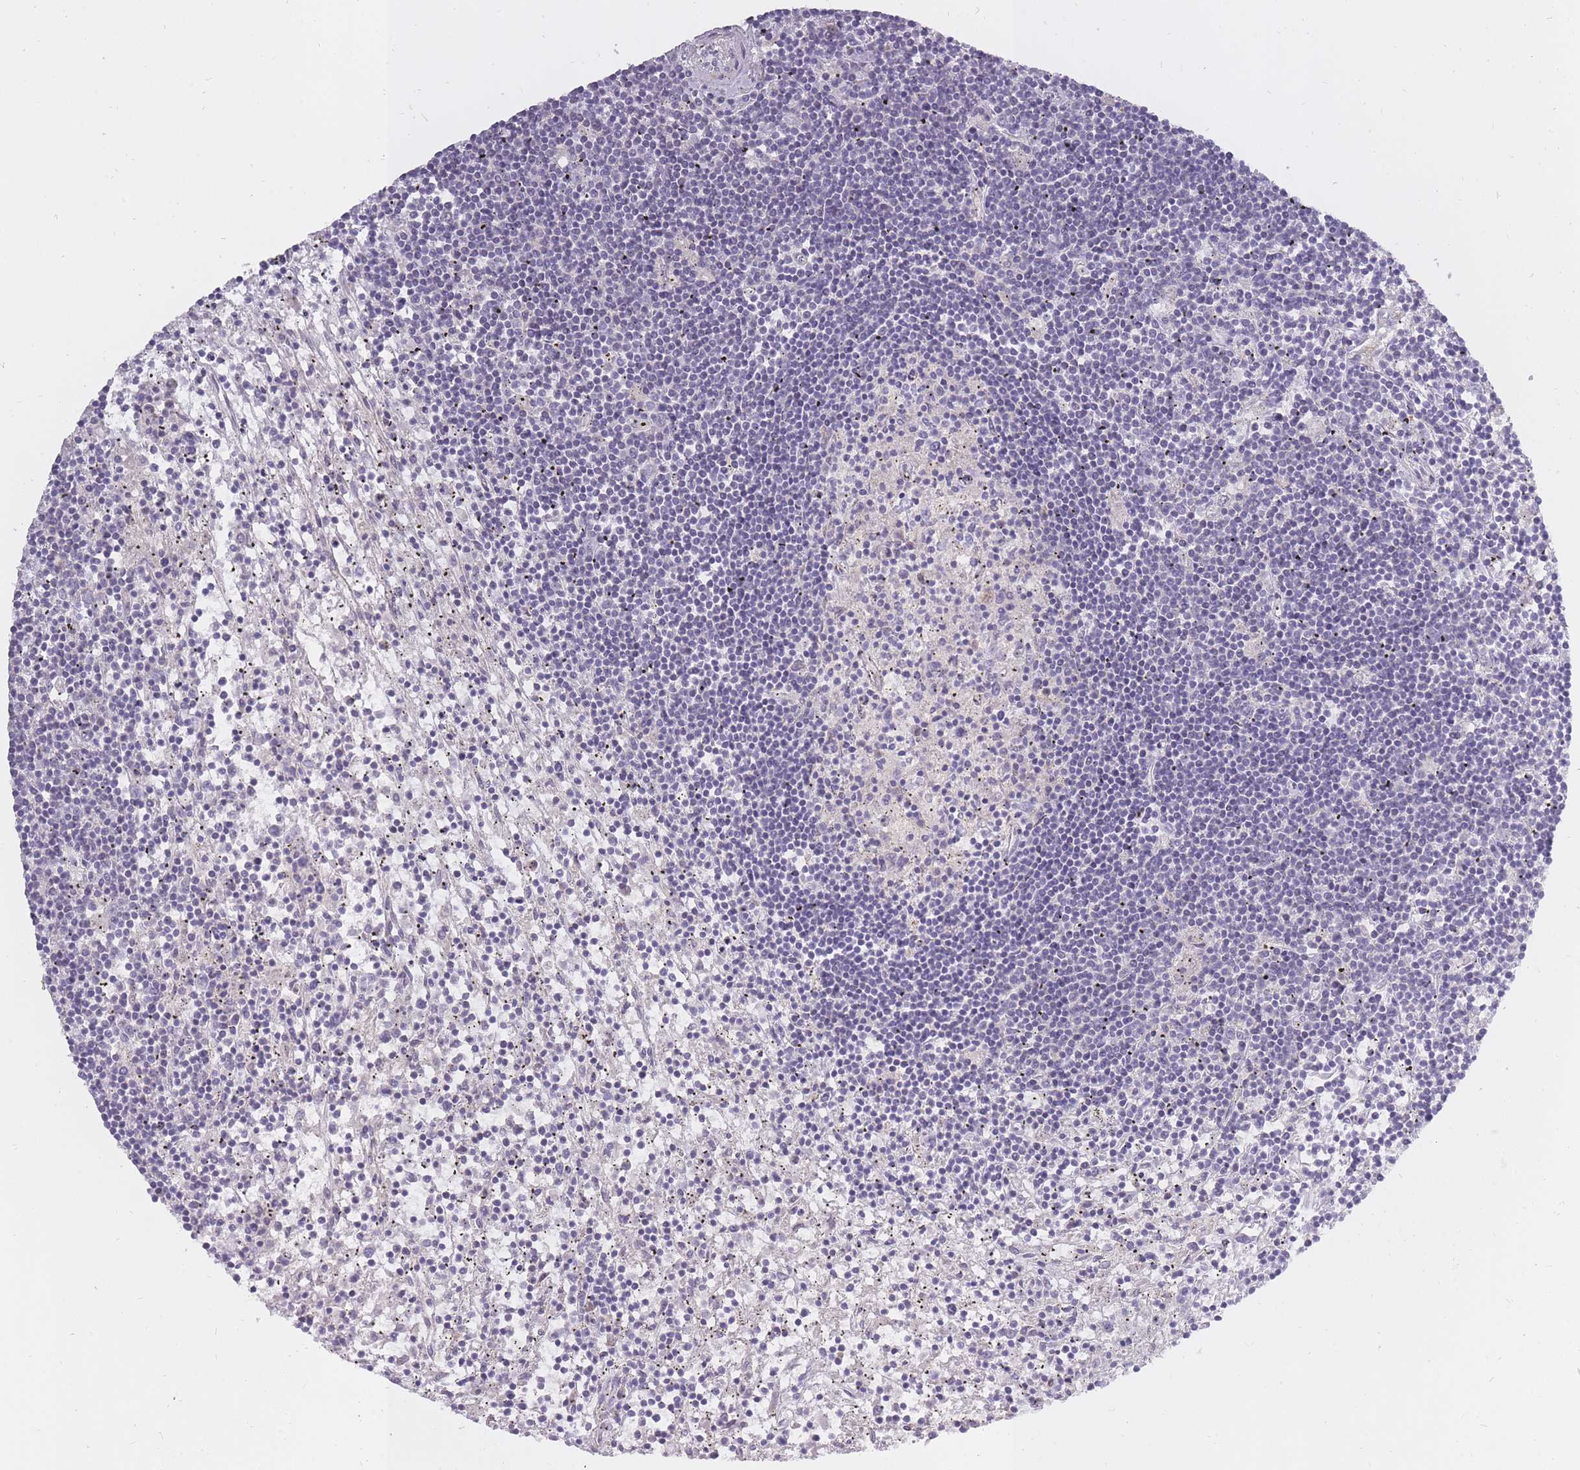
{"staining": {"intensity": "negative", "quantity": "none", "location": "none"}, "tissue": "lymphoma", "cell_type": "Tumor cells", "image_type": "cancer", "snomed": [{"axis": "morphology", "description": "Malignant lymphoma, non-Hodgkin's type, Low grade"}, {"axis": "topography", "description": "Spleen"}], "caption": "Lymphoma was stained to show a protein in brown. There is no significant expression in tumor cells. (Stains: DAB (3,3'-diaminobenzidine) immunohistochemistry with hematoxylin counter stain, Microscopy: brightfield microscopy at high magnification).", "gene": "ALKBH4", "patient": {"sex": "male", "age": 76}}